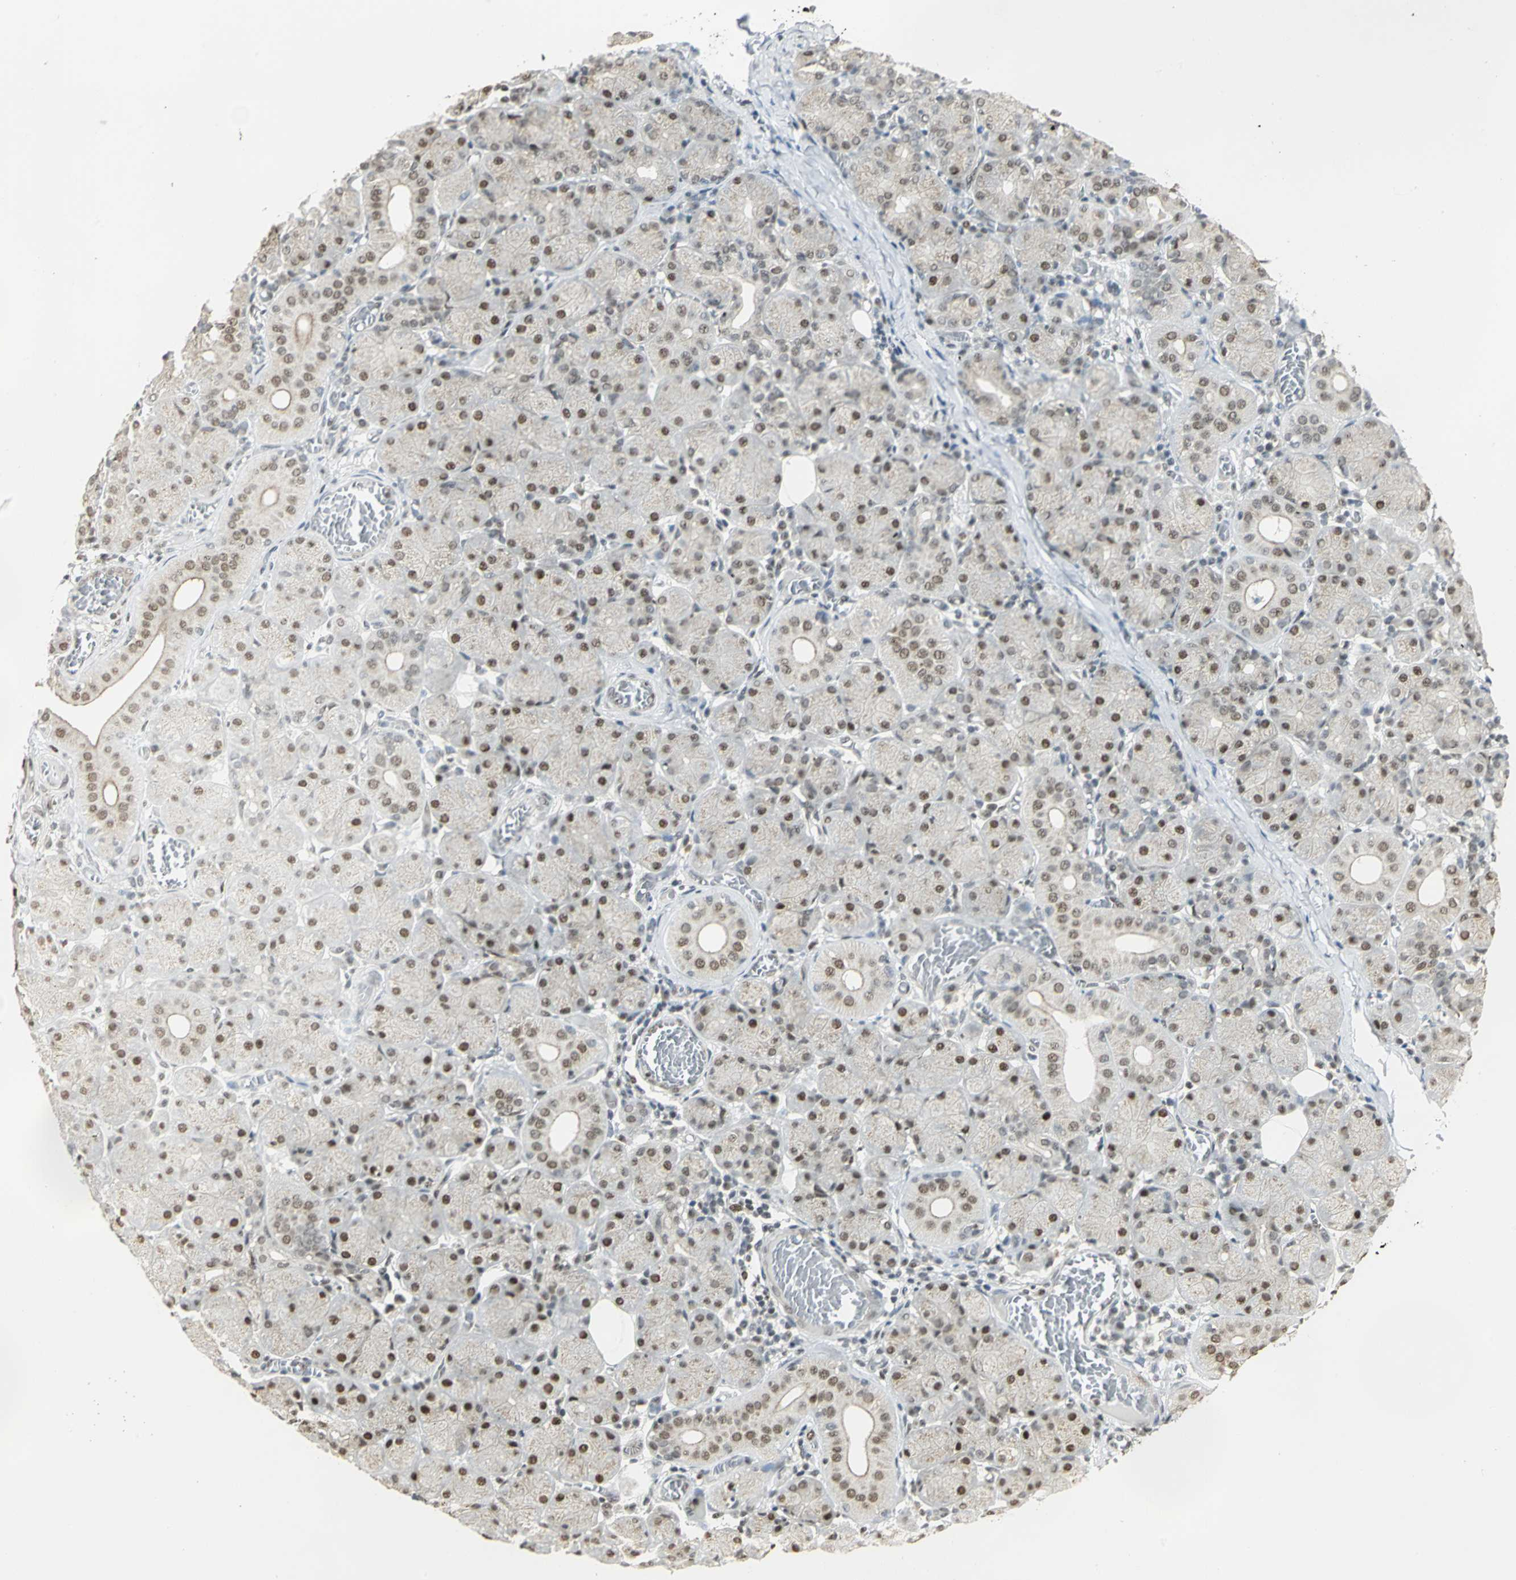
{"staining": {"intensity": "weak", "quantity": "25%-75%", "location": "cytoplasmic/membranous,nuclear"}, "tissue": "salivary gland", "cell_type": "Glandular cells", "image_type": "normal", "snomed": [{"axis": "morphology", "description": "Normal tissue, NOS"}, {"axis": "topography", "description": "Salivary gland"}], "caption": "Approximately 25%-75% of glandular cells in benign human salivary gland show weak cytoplasmic/membranous,nuclear protein staining as visualized by brown immunohistochemical staining.", "gene": "DDX5", "patient": {"sex": "female", "age": 24}}